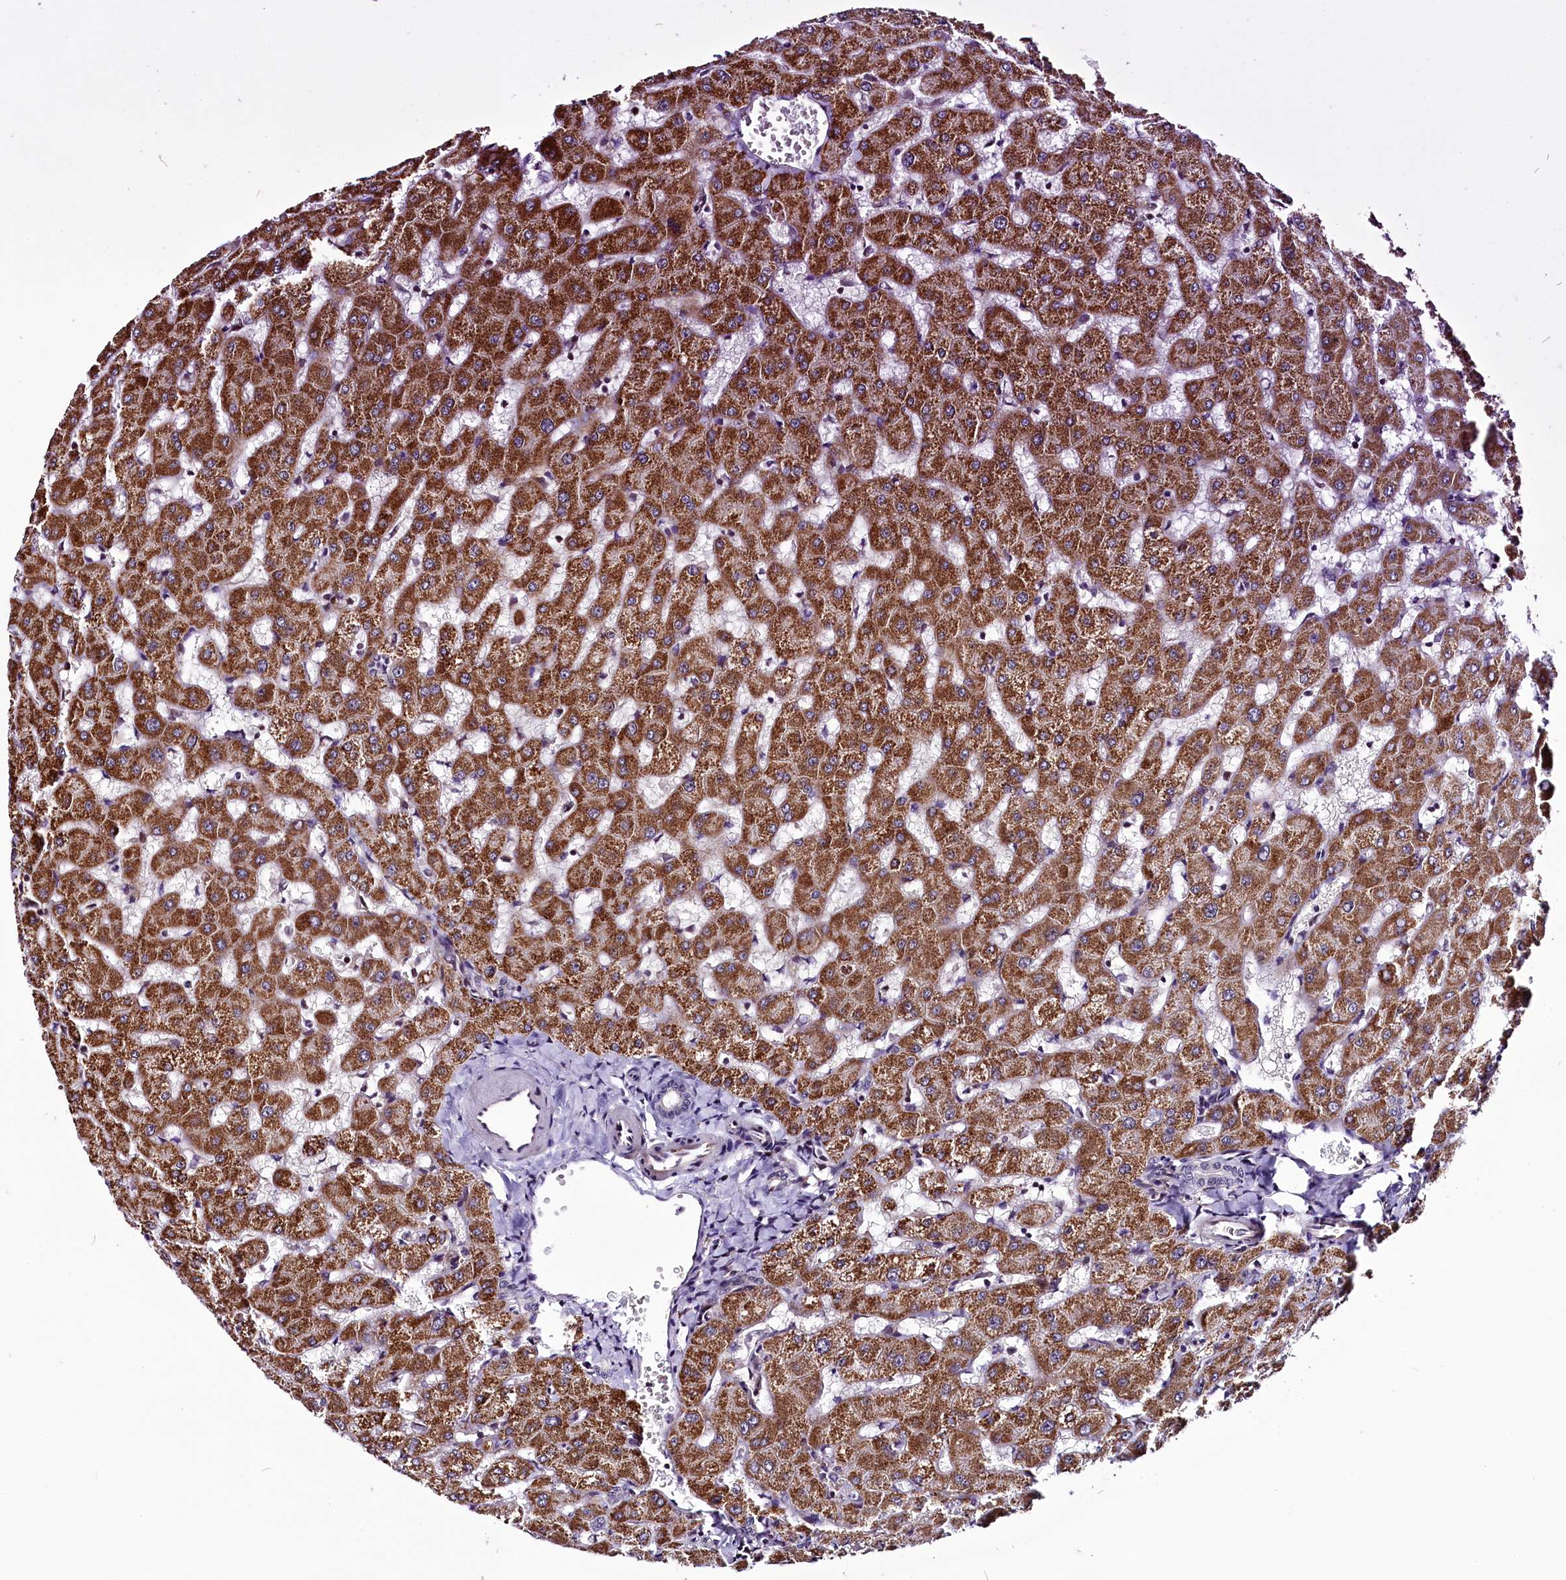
{"staining": {"intensity": "negative", "quantity": "none", "location": "none"}, "tissue": "liver", "cell_type": "Cholangiocytes", "image_type": "normal", "snomed": [{"axis": "morphology", "description": "Normal tissue, NOS"}, {"axis": "topography", "description": "Liver"}], "caption": "This is an immunohistochemistry (IHC) photomicrograph of normal human liver. There is no staining in cholangiocytes.", "gene": "RPUSD2", "patient": {"sex": "female", "age": 63}}